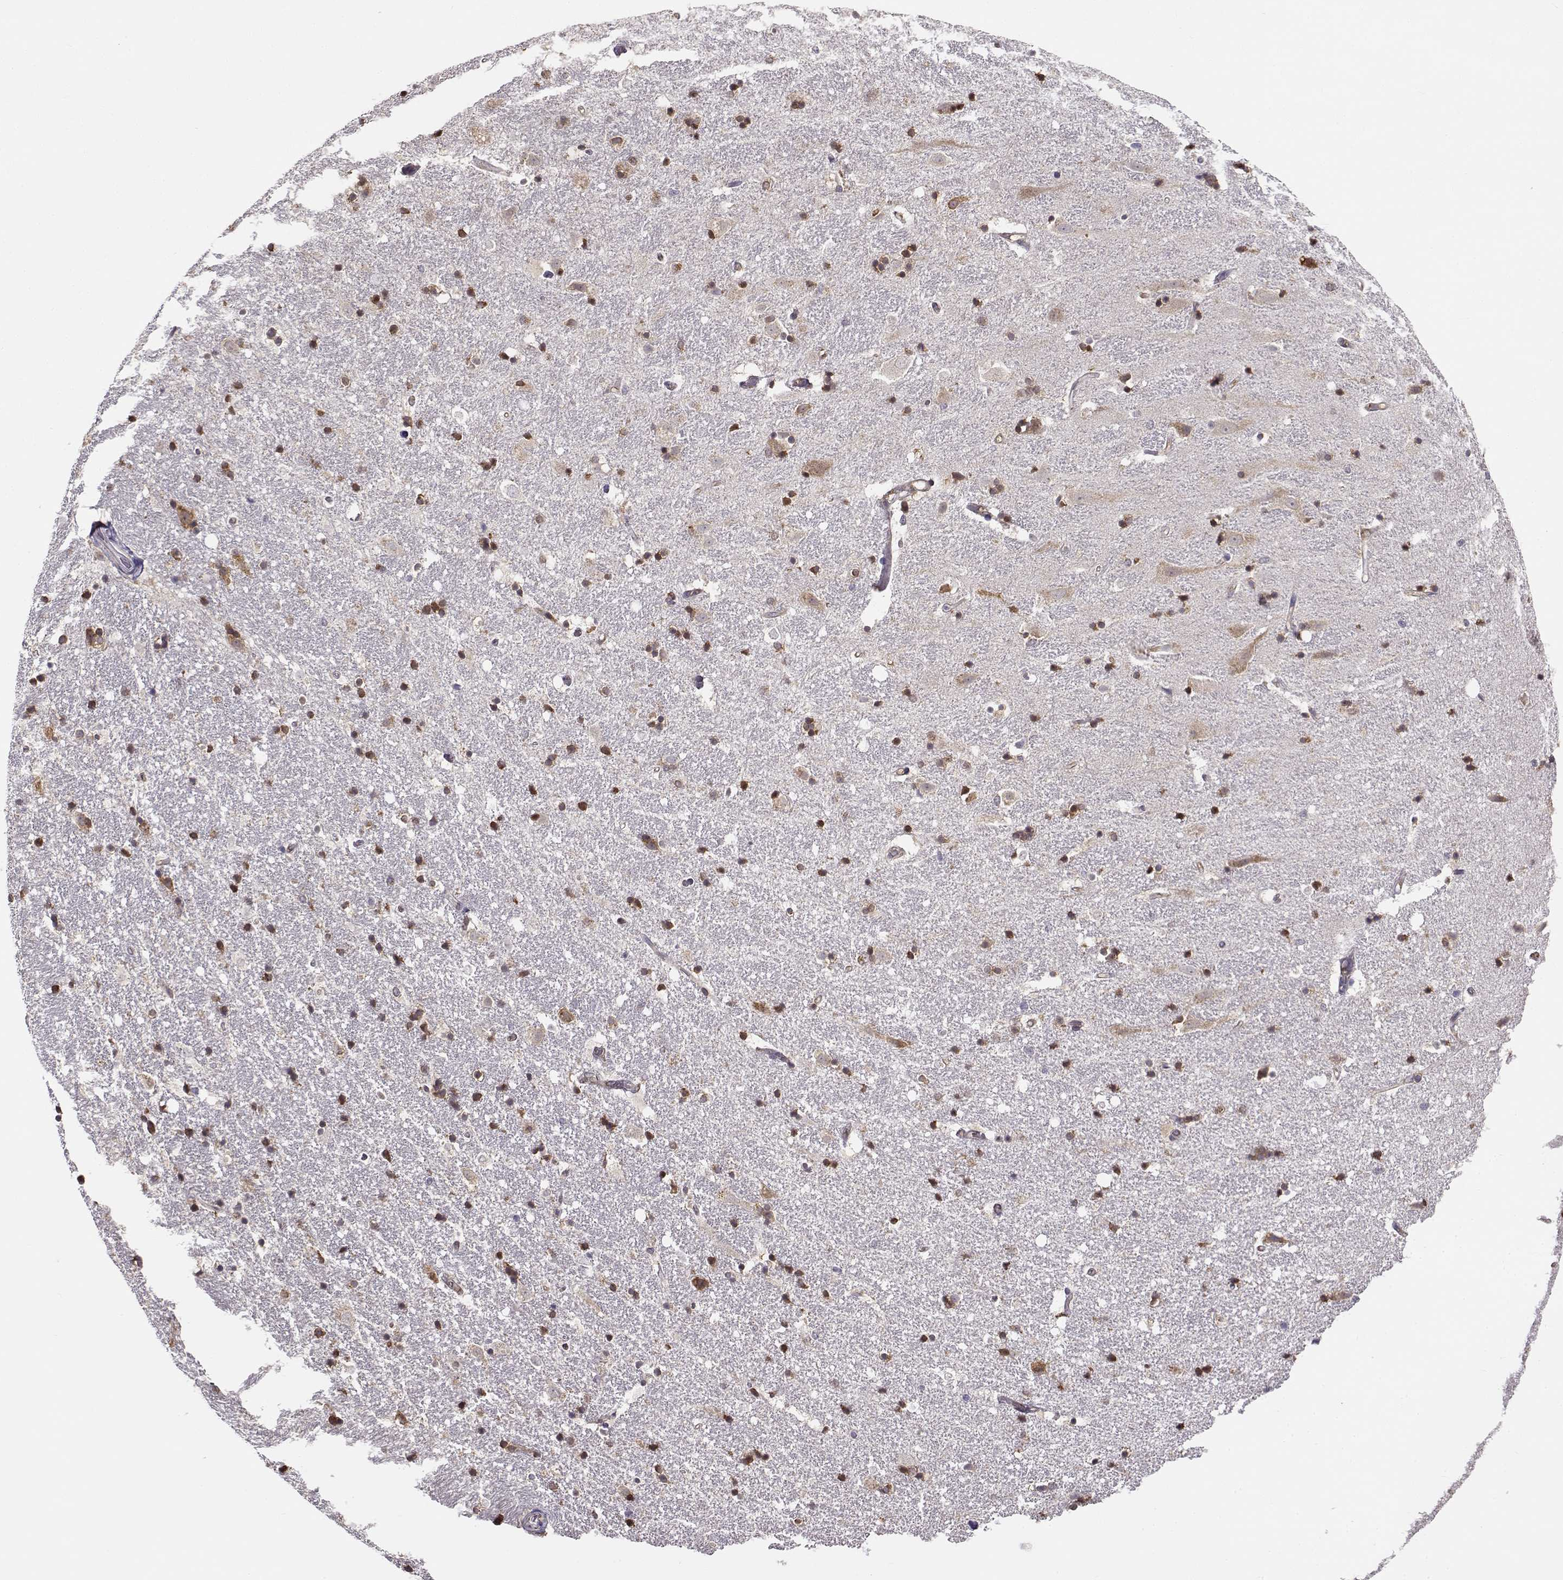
{"staining": {"intensity": "moderate", "quantity": "<25%", "location": "cytoplasmic/membranous"}, "tissue": "hippocampus", "cell_type": "Glial cells", "image_type": "normal", "snomed": [{"axis": "morphology", "description": "Normal tissue, NOS"}, {"axis": "topography", "description": "Hippocampus"}], "caption": "IHC image of unremarkable human hippocampus stained for a protein (brown), which reveals low levels of moderate cytoplasmic/membranous positivity in about <25% of glial cells.", "gene": "BEND6", "patient": {"sex": "male", "age": 49}}